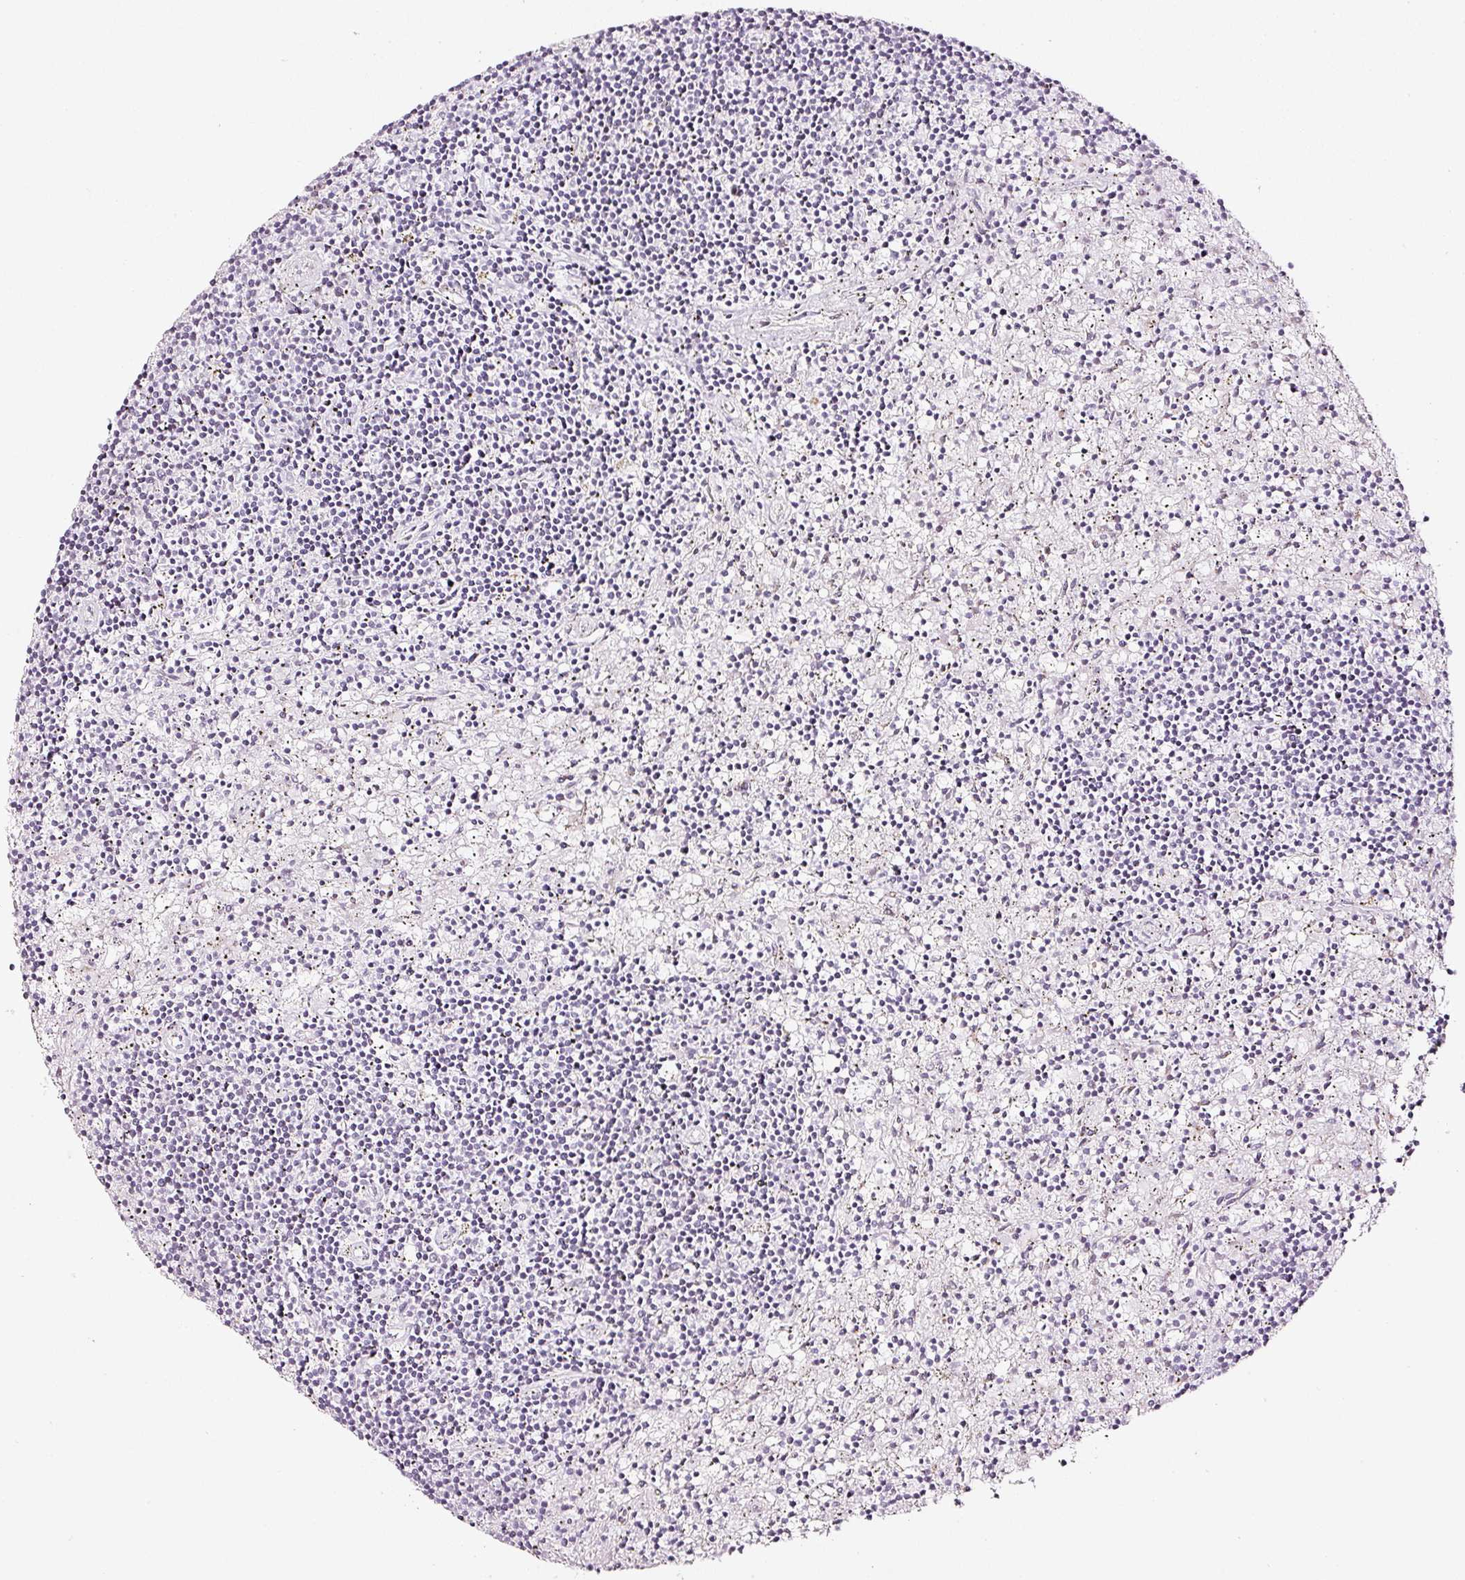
{"staining": {"intensity": "negative", "quantity": "none", "location": "none"}, "tissue": "lymphoma", "cell_type": "Tumor cells", "image_type": "cancer", "snomed": [{"axis": "morphology", "description": "Malignant lymphoma, non-Hodgkin's type, Low grade"}, {"axis": "topography", "description": "Spleen"}], "caption": "Immunohistochemistry (IHC) image of malignant lymphoma, non-Hodgkin's type (low-grade) stained for a protein (brown), which exhibits no staining in tumor cells.", "gene": "SDF4", "patient": {"sex": "male", "age": 76}}